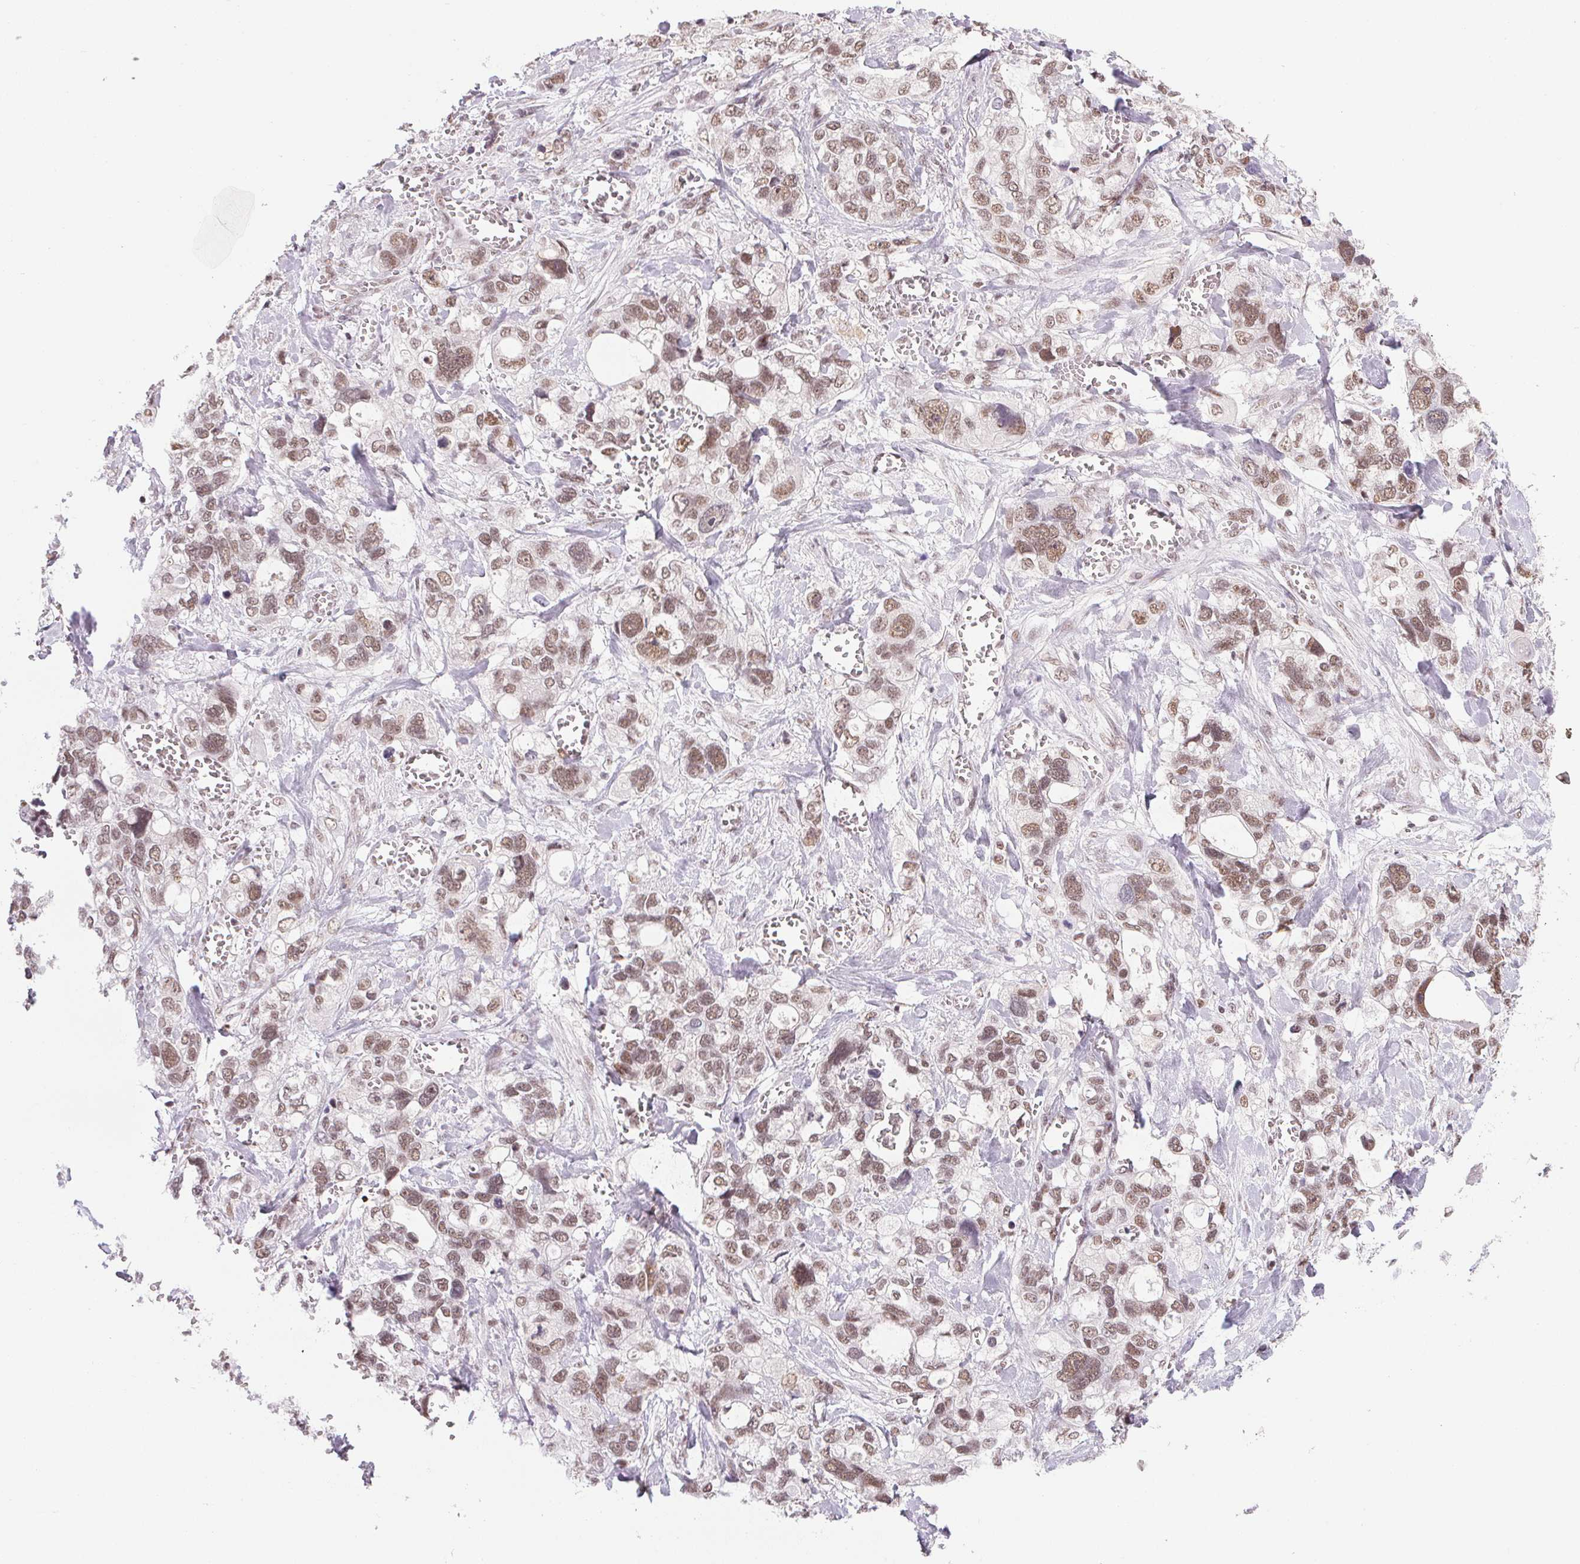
{"staining": {"intensity": "moderate", "quantity": ">75%", "location": "nuclear"}, "tissue": "stomach cancer", "cell_type": "Tumor cells", "image_type": "cancer", "snomed": [{"axis": "morphology", "description": "Adenocarcinoma, NOS"}, {"axis": "topography", "description": "Stomach, upper"}], "caption": "The immunohistochemical stain labels moderate nuclear expression in tumor cells of adenocarcinoma (stomach) tissue.", "gene": "SRSF7", "patient": {"sex": "female", "age": 81}}